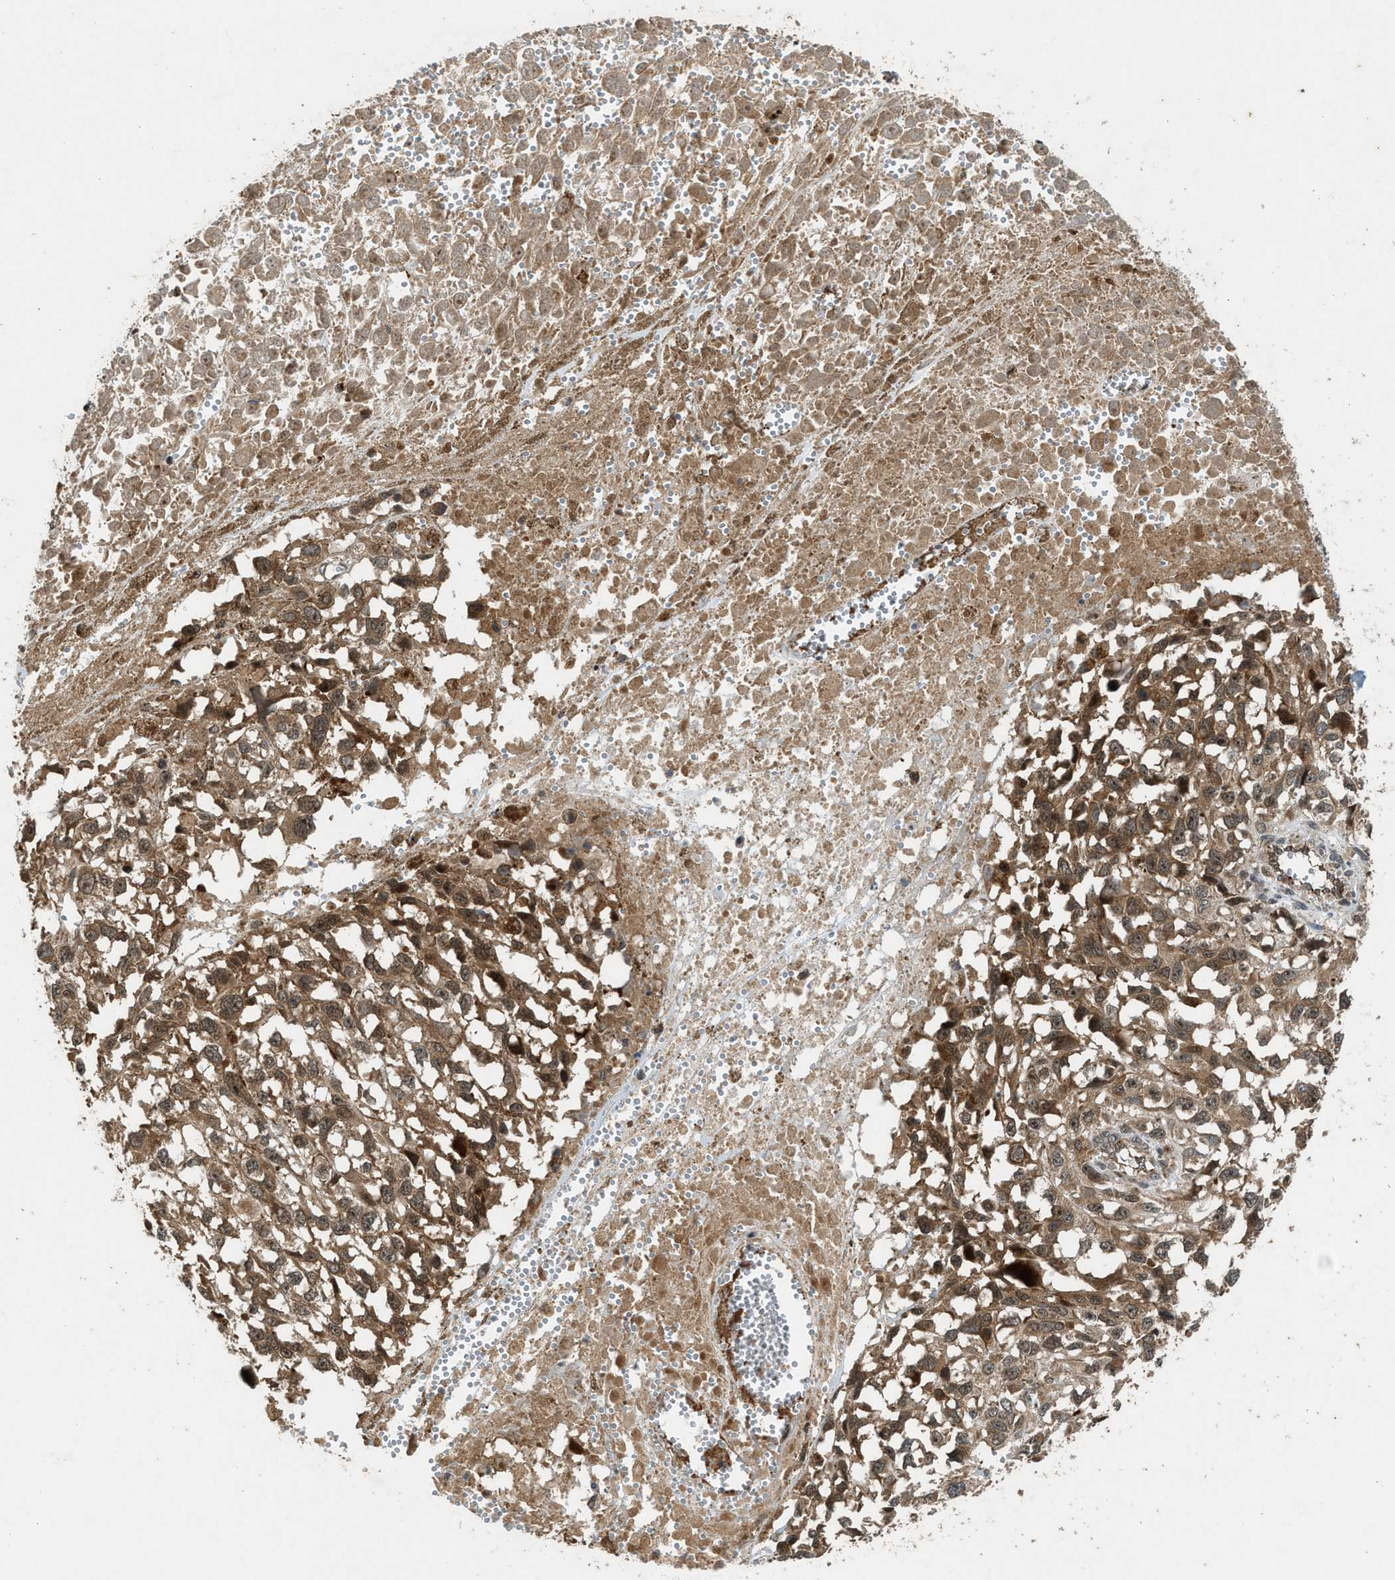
{"staining": {"intensity": "moderate", "quantity": ">75%", "location": "cytoplasmic/membranous"}, "tissue": "melanoma", "cell_type": "Tumor cells", "image_type": "cancer", "snomed": [{"axis": "morphology", "description": "Malignant melanoma, Metastatic site"}, {"axis": "topography", "description": "Lymph node"}], "caption": "DAB immunohistochemical staining of human melanoma reveals moderate cytoplasmic/membranous protein positivity in approximately >75% of tumor cells. Immunohistochemistry (ihc) stains the protein of interest in brown and the nuclei are stained blue.", "gene": "TXNL1", "patient": {"sex": "male", "age": 59}}